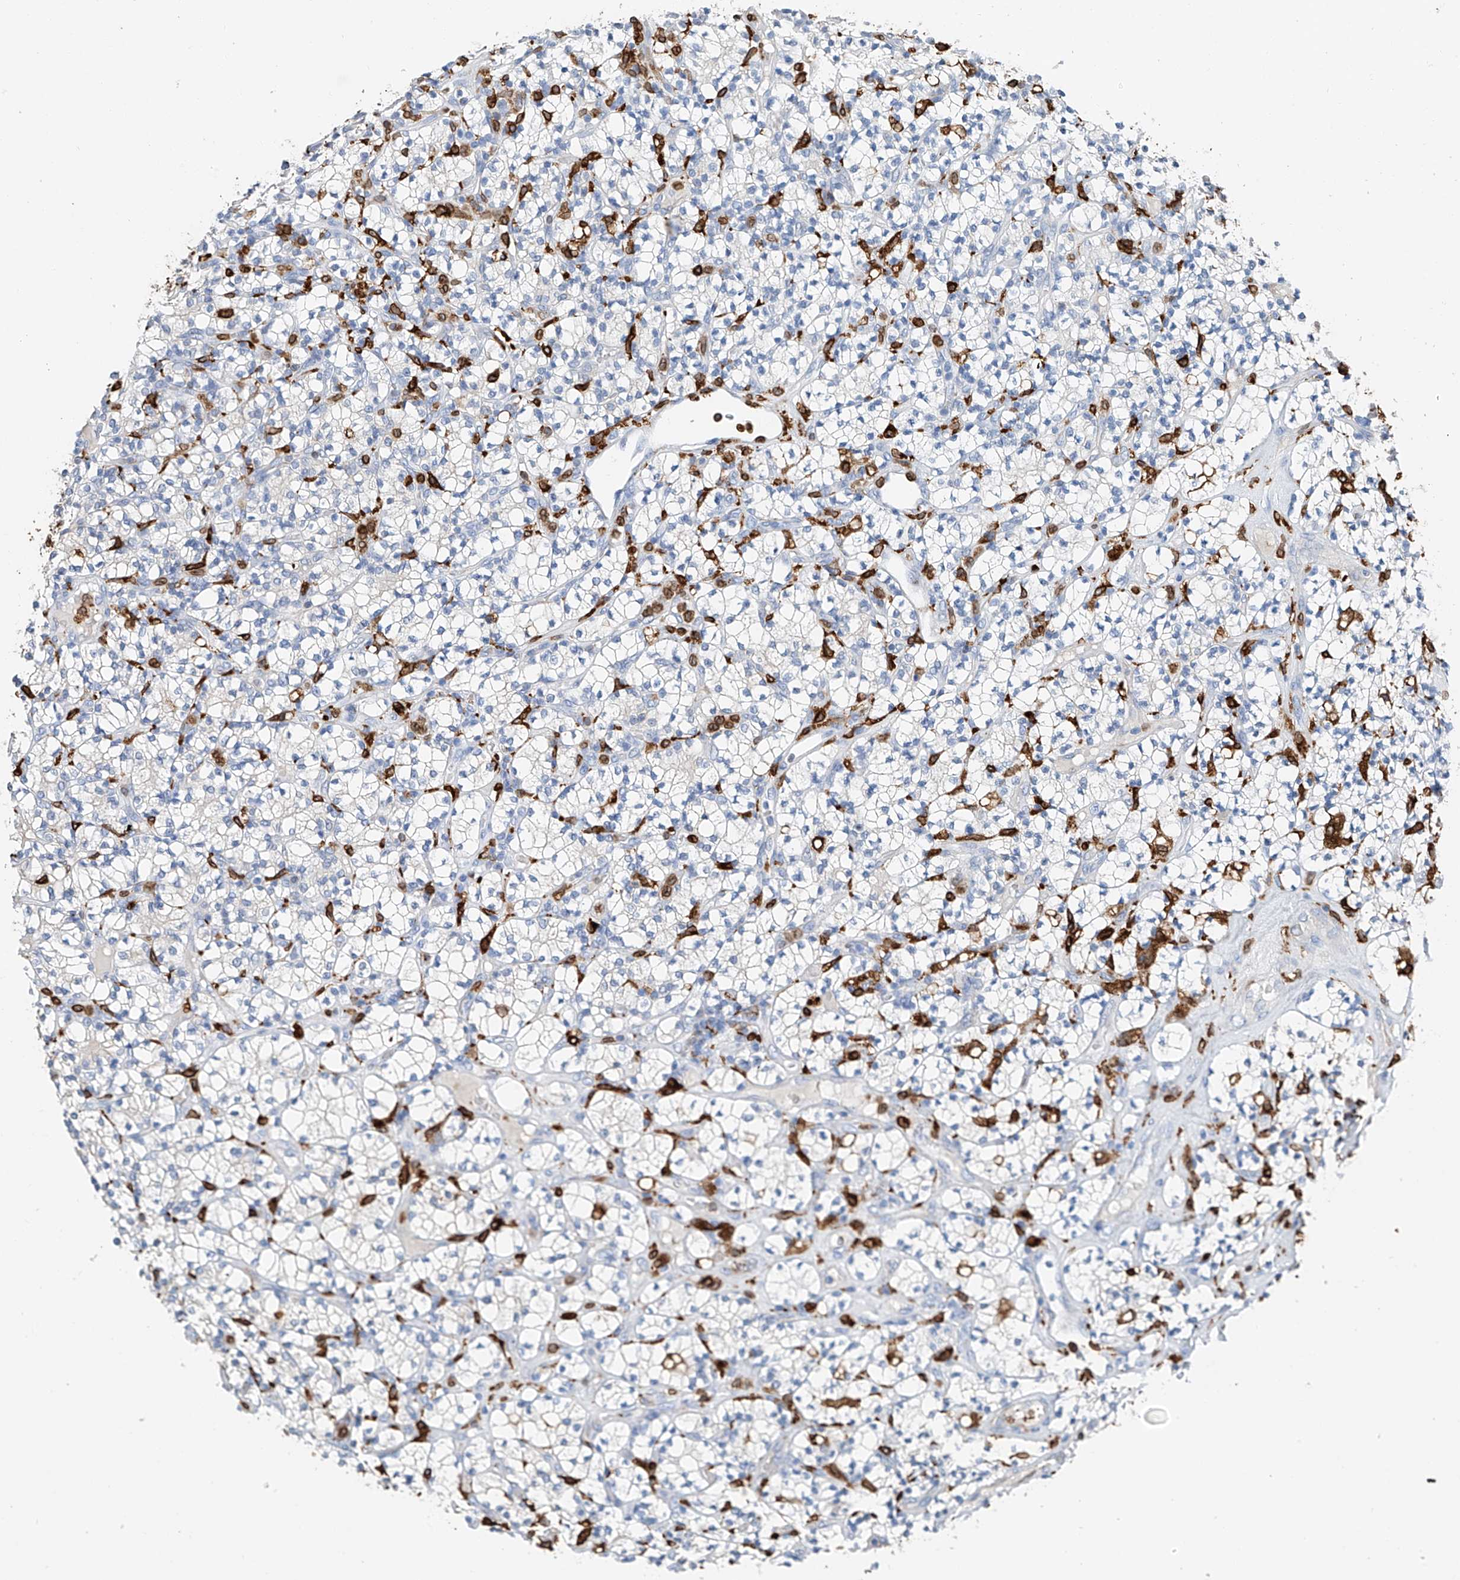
{"staining": {"intensity": "negative", "quantity": "none", "location": "none"}, "tissue": "renal cancer", "cell_type": "Tumor cells", "image_type": "cancer", "snomed": [{"axis": "morphology", "description": "Adenocarcinoma, NOS"}, {"axis": "topography", "description": "Kidney"}], "caption": "An image of human renal cancer is negative for staining in tumor cells.", "gene": "TBXAS1", "patient": {"sex": "male", "age": 77}}